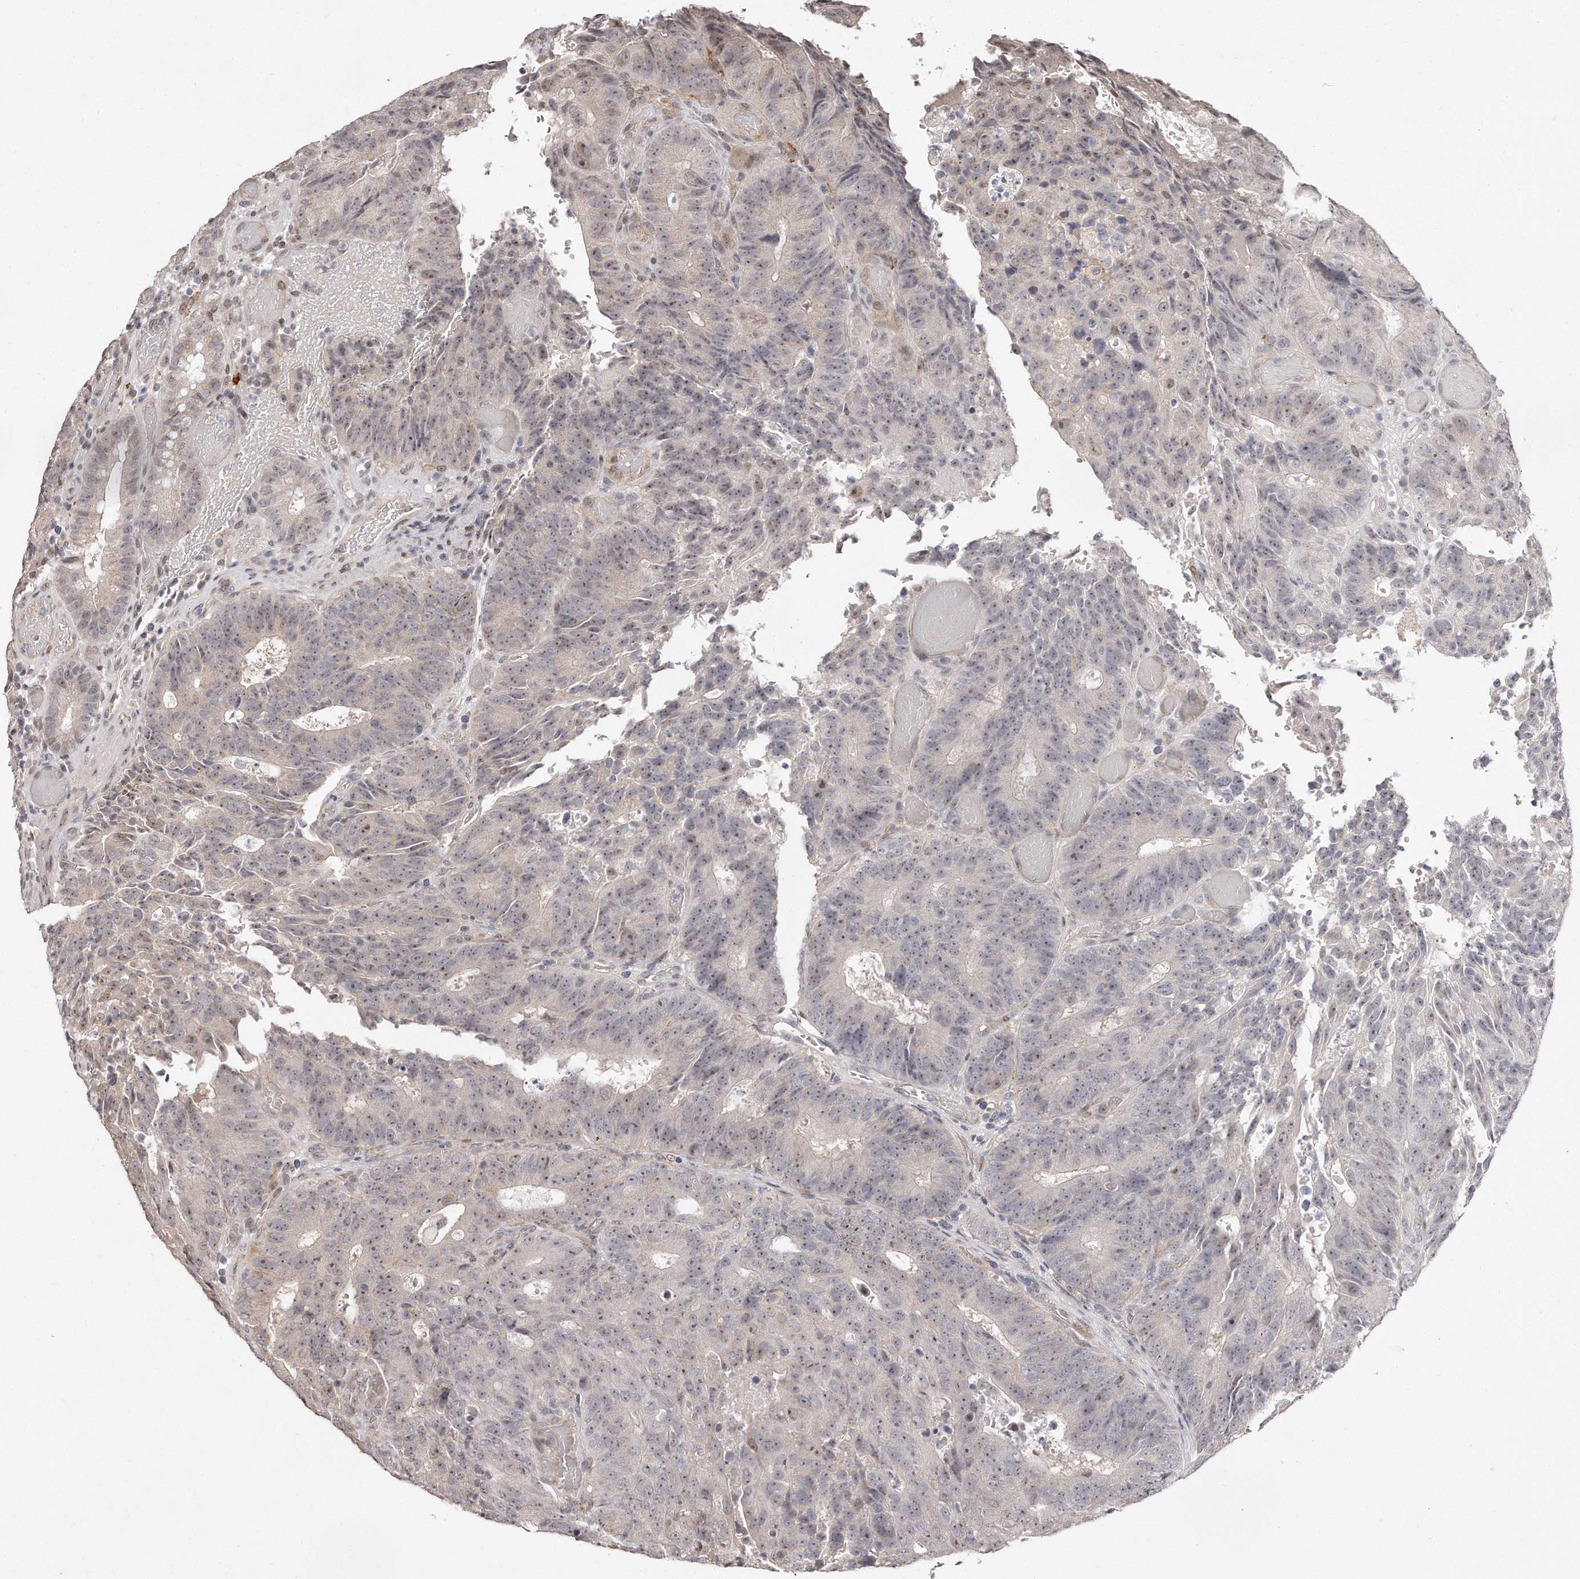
{"staining": {"intensity": "weak", "quantity": ">75%", "location": "nuclear"}, "tissue": "colorectal cancer", "cell_type": "Tumor cells", "image_type": "cancer", "snomed": [{"axis": "morphology", "description": "Adenocarcinoma, NOS"}, {"axis": "topography", "description": "Colon"}], "caption": "Immunohistochemical staining of adenocarcinoma (colorectal) displays weak nuclear protein positivity in about >75% of tumor cells.", "gene": "HASPIN", "patient": {"sex": "male", "age": 87}}